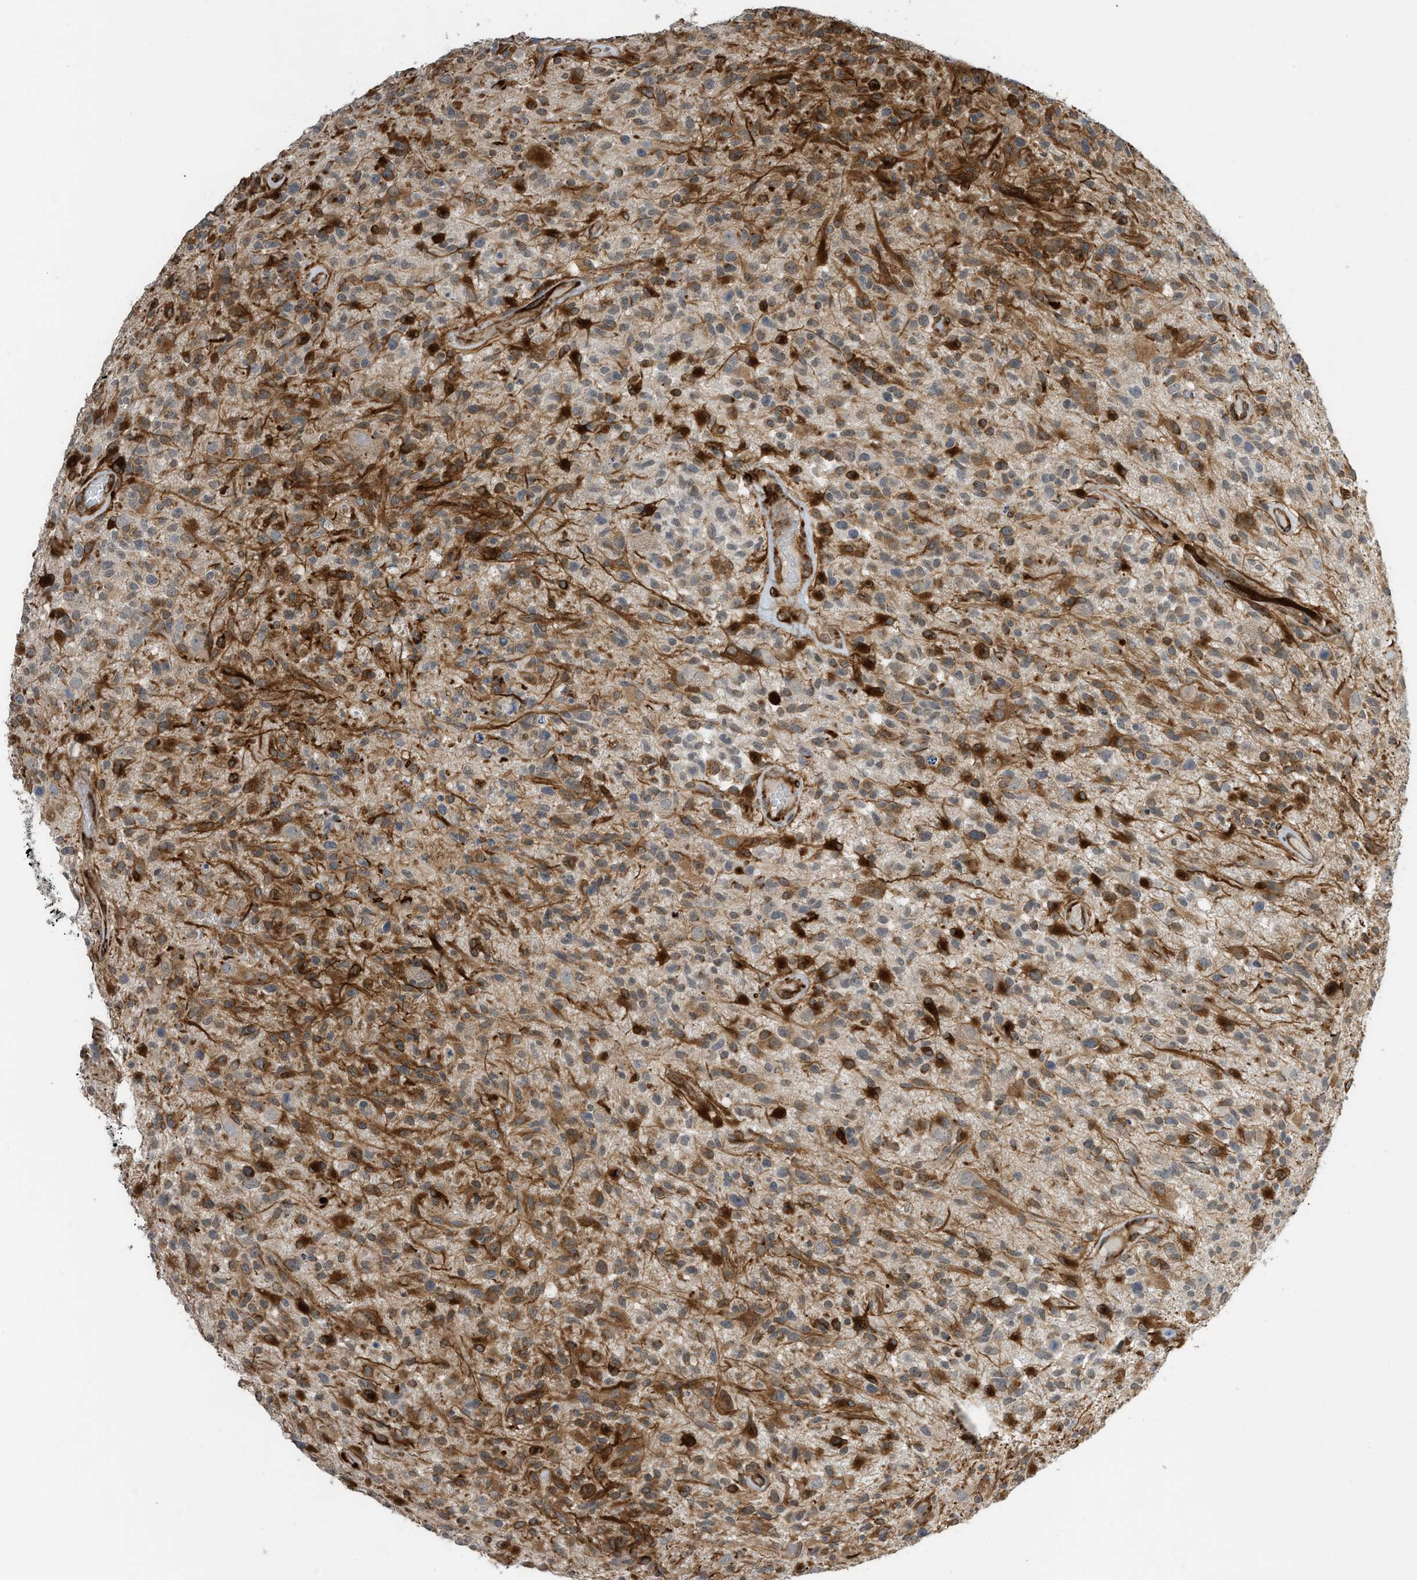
{"staining": {"intensity": "moderate", "quantity": ">75%", "location": "cytoplasmic/membranous"}, "tissue": "glioma", "cell_type": "Tumor cells", "image_type": "cancer", "snomed": [{"axis": "morphology", "description": "Glioma, malignant, High grade"}, {"axis": "morphology", "description": "Glioblastoma, NOS"}, {"axis": "topography", "description": "Brain"}], "caption": "Moderate cytoplasmic/membranous expression for a protein is present in about >75% of tumor cells of glioblastoma using IHC.", "gene": "ZBTB45", "patient": {"sex": "male", "age": 60}}